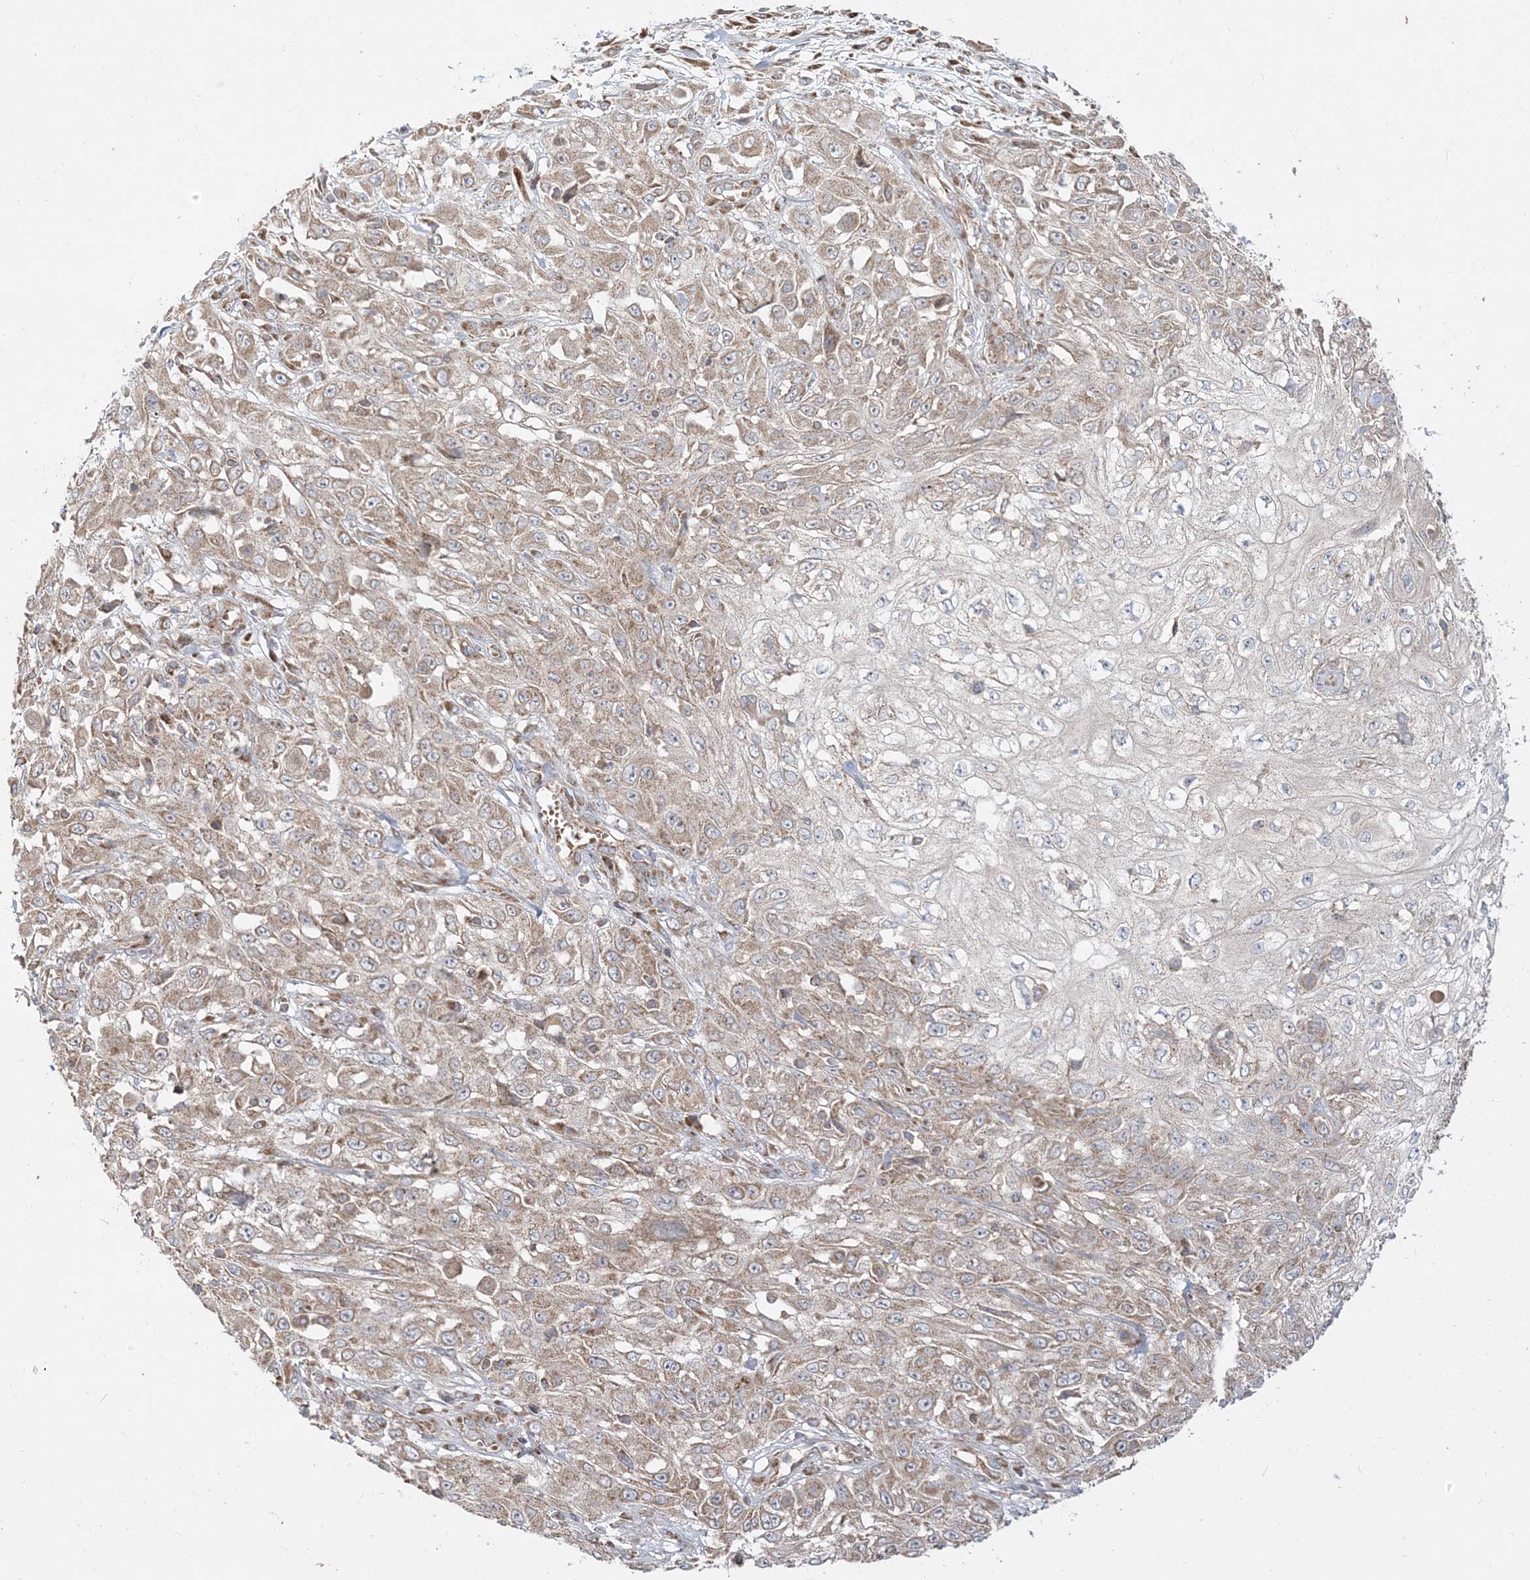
{"staining": {"intensity": "weak", "quantity": ">75%", "location": "cytoplasmic/membranous"}, "tissue": "skin cancer", "cell_type": "Tumor cells", "image_type": "cancer", "snomed": [{"axis": "morphology", "description": "Squamous cell carcinoma, NOS"}, {"axis": "morphology", "description": "Squamous cell carcinoma, metastatic, NOS"}, {"axis": "topography", "description": "Skin"}, {"axis": "topography", "description": "Lymph node"}], "caption": "Metastatic squamous cell carcinoma (skin) stained for a protein (brown) demonstrates weak cytoplasmic/membranous positive positivity in about >75% of tumor cells.", "gene": "AARS2", "patient": {"sex": "male", "age": 75}}